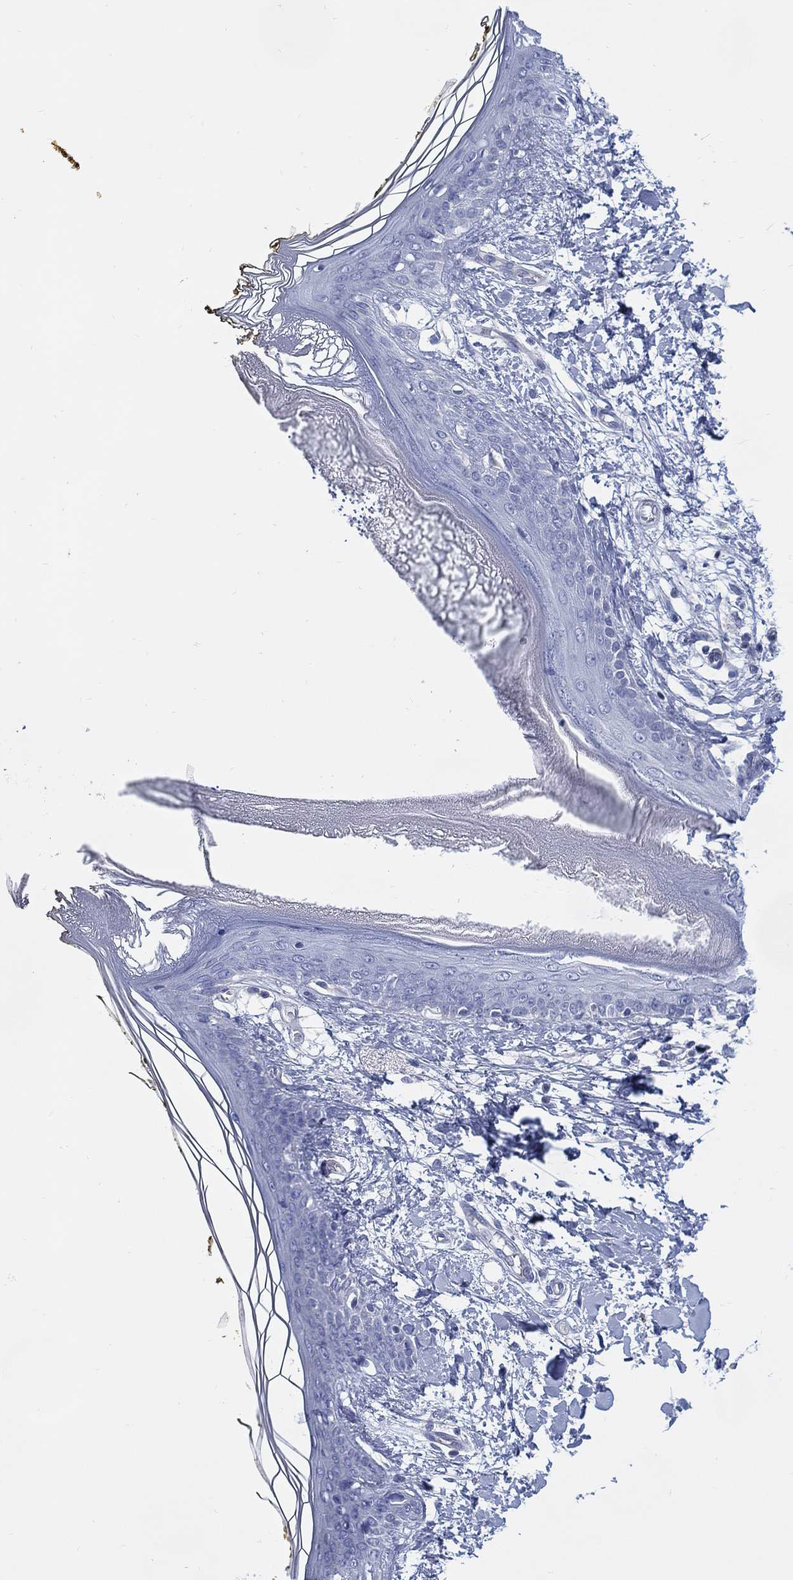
{"staining": {"intensity": "negative", "quantity": "none", "location": "none"}, "tissue": "skin", "cell_type": "Fibroblasts", "image_type": "normal", "snomed": [{"axis": "morphology", "description": "Normal tissue, NOS"}, {"axis": "topography", "description": "Skin"}], "caption": "Fibroblasts show no significant protein staining in unremarkable skin. Brightfield microscopy of immunohistochemistry stained with DAB (3,3'-diaminobenzidine) (brown) and hematoxylin (blue), captured at high magnification.", "gene": "DDI1", "patient": {"sex": "female", "age": 34}}